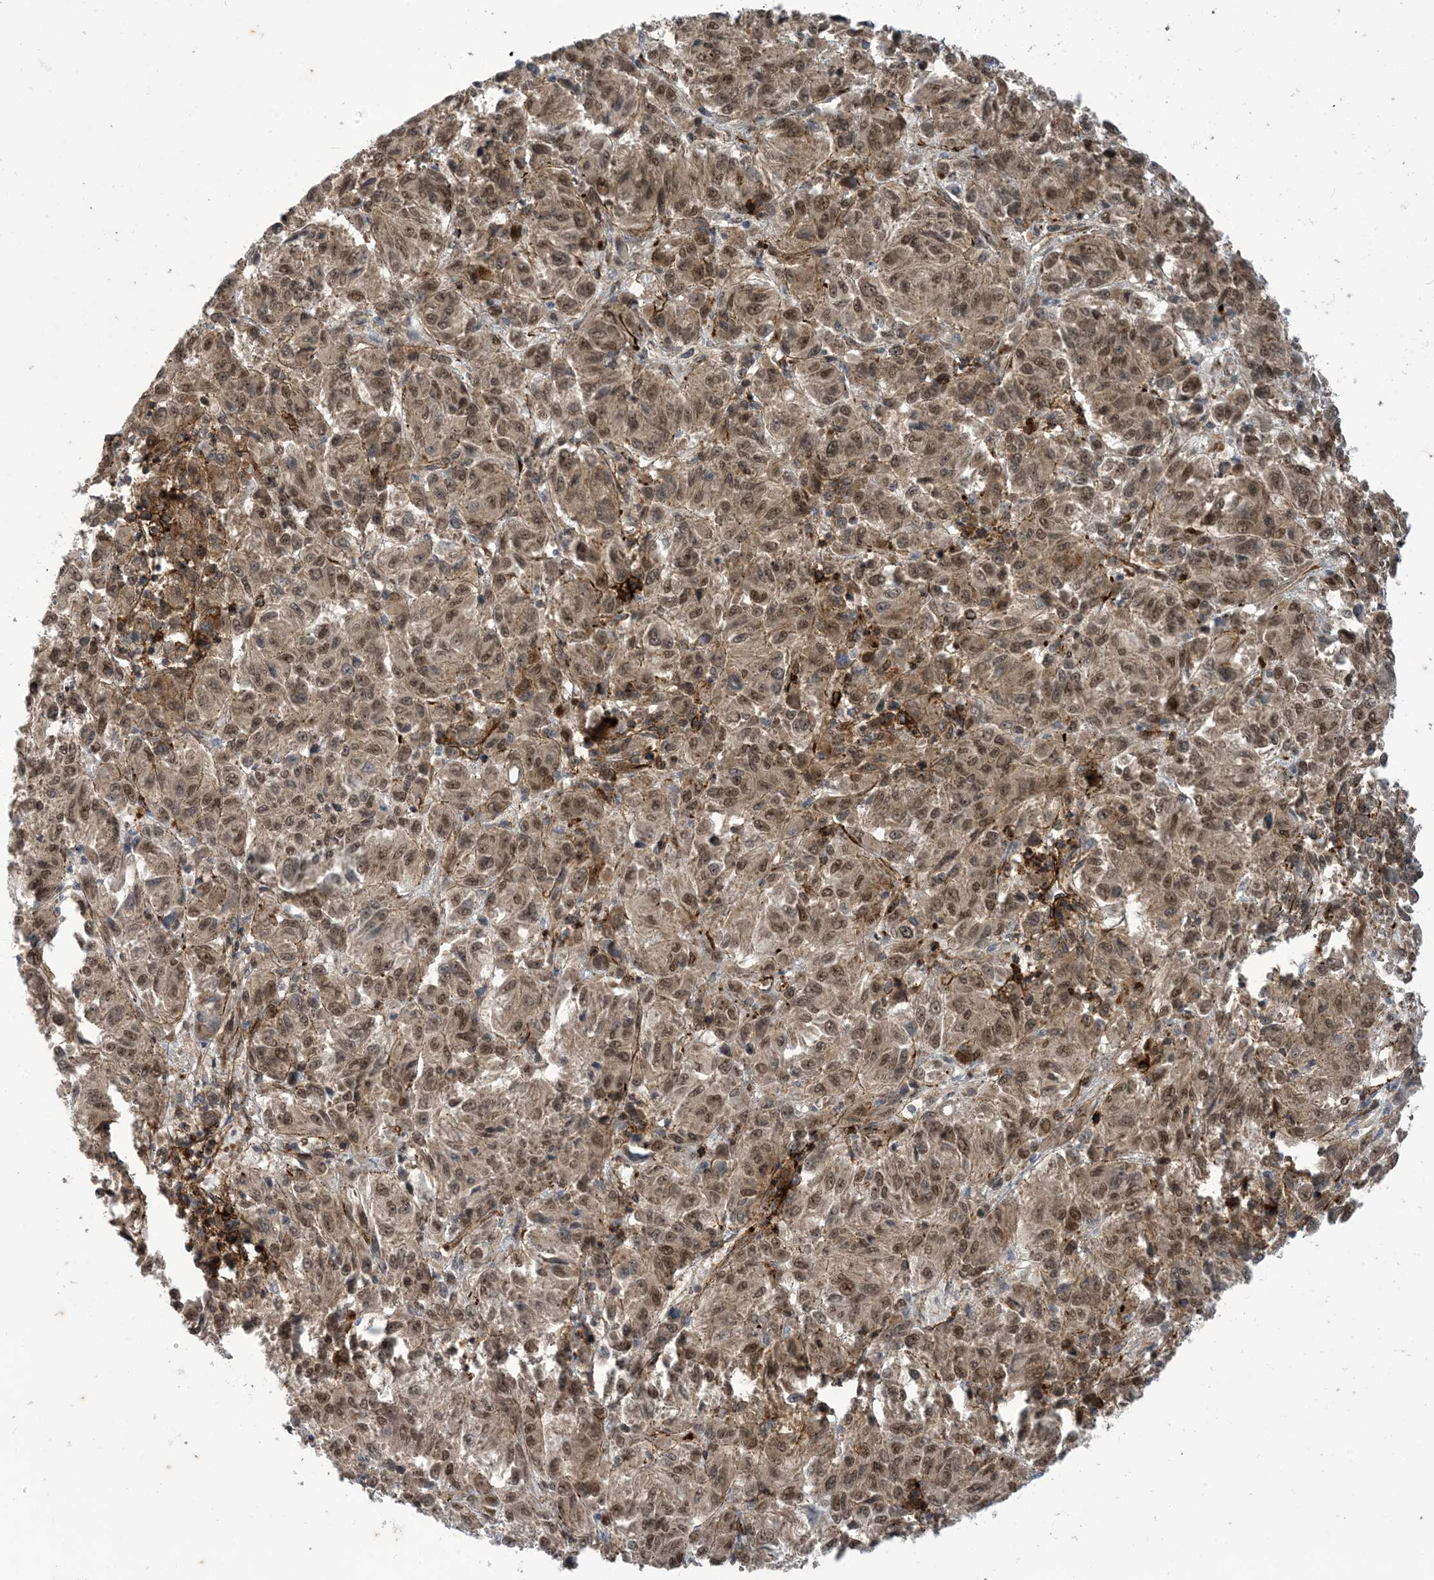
{"staining": {"intensity": "moderate", "quantity": ">75%", "location": "nuclear"}, "tissue": "melanoma", "cell_type": "Tumor cells", "image_type": "cancer", "snomed": [{"axis": "morphology", "description": "Malignant melanoma, Metastatic site"}, {"axis": "topography", "description": "Lung"}], "caption": "Immunohistochemistry (IHC) histopathology image of melanoma stained for a protein (brown), which displays medium levels of moderate nuclear expression in approximately >75% of tumor cells.", "gene": "LAGE3", "patient": {"sex": "male", "age": 64}}